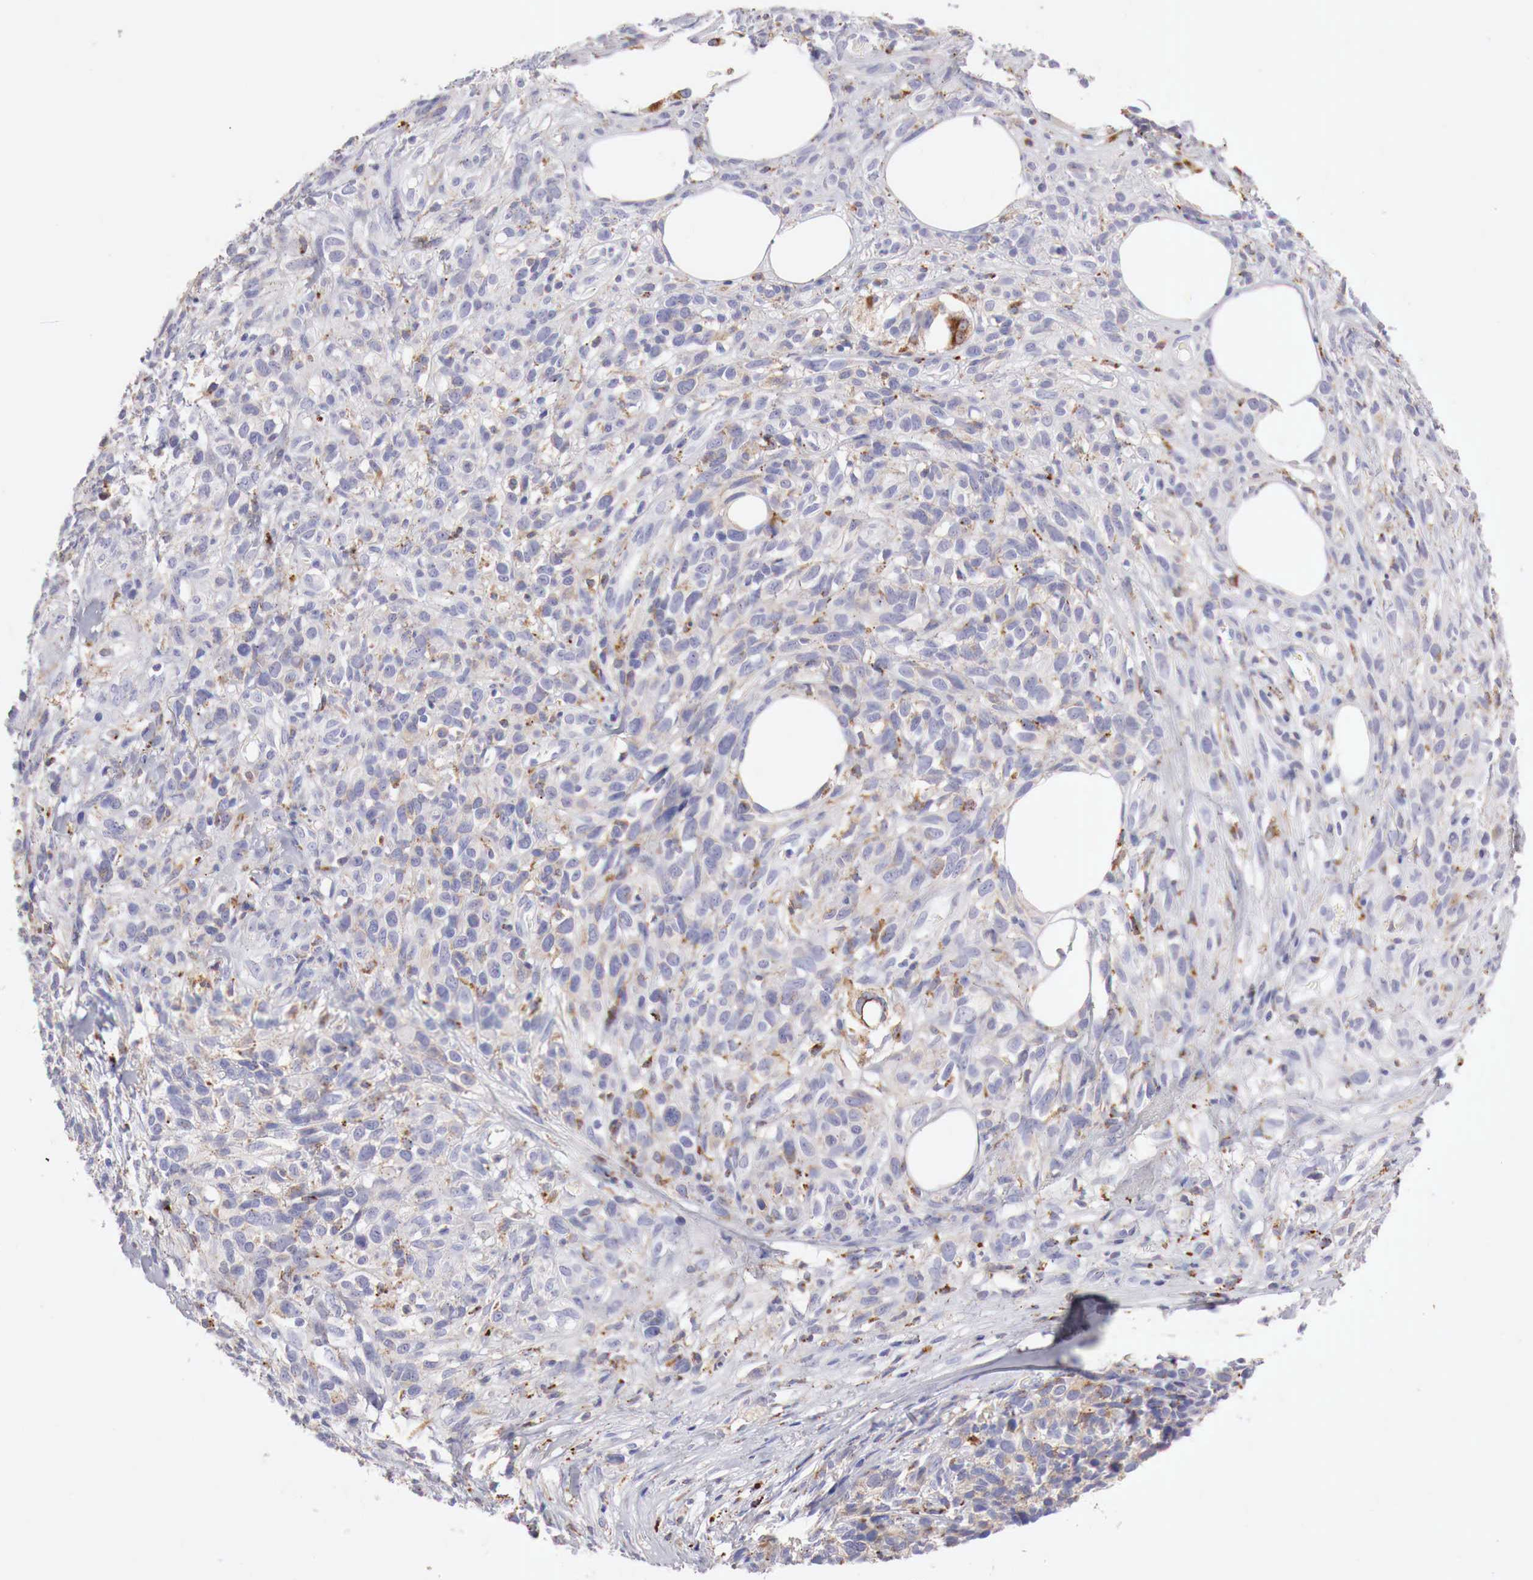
{"staining": {"intensity": "negative", "quantity": "none", "location": "none"}, "tissue": "melanoma", "cell_type": "Tumor cells", "image_type": "cancer", "snomed": [{"axis": "morphology", "description": "Malignant melanoma, NOS"}, {"axis": "topography", "description": "Skin"}], "caption": "Tumor cells are negative for brown protein staining in melanoma.", "gene": "GLA", "patient": {"sex": "female", "age": 85}}